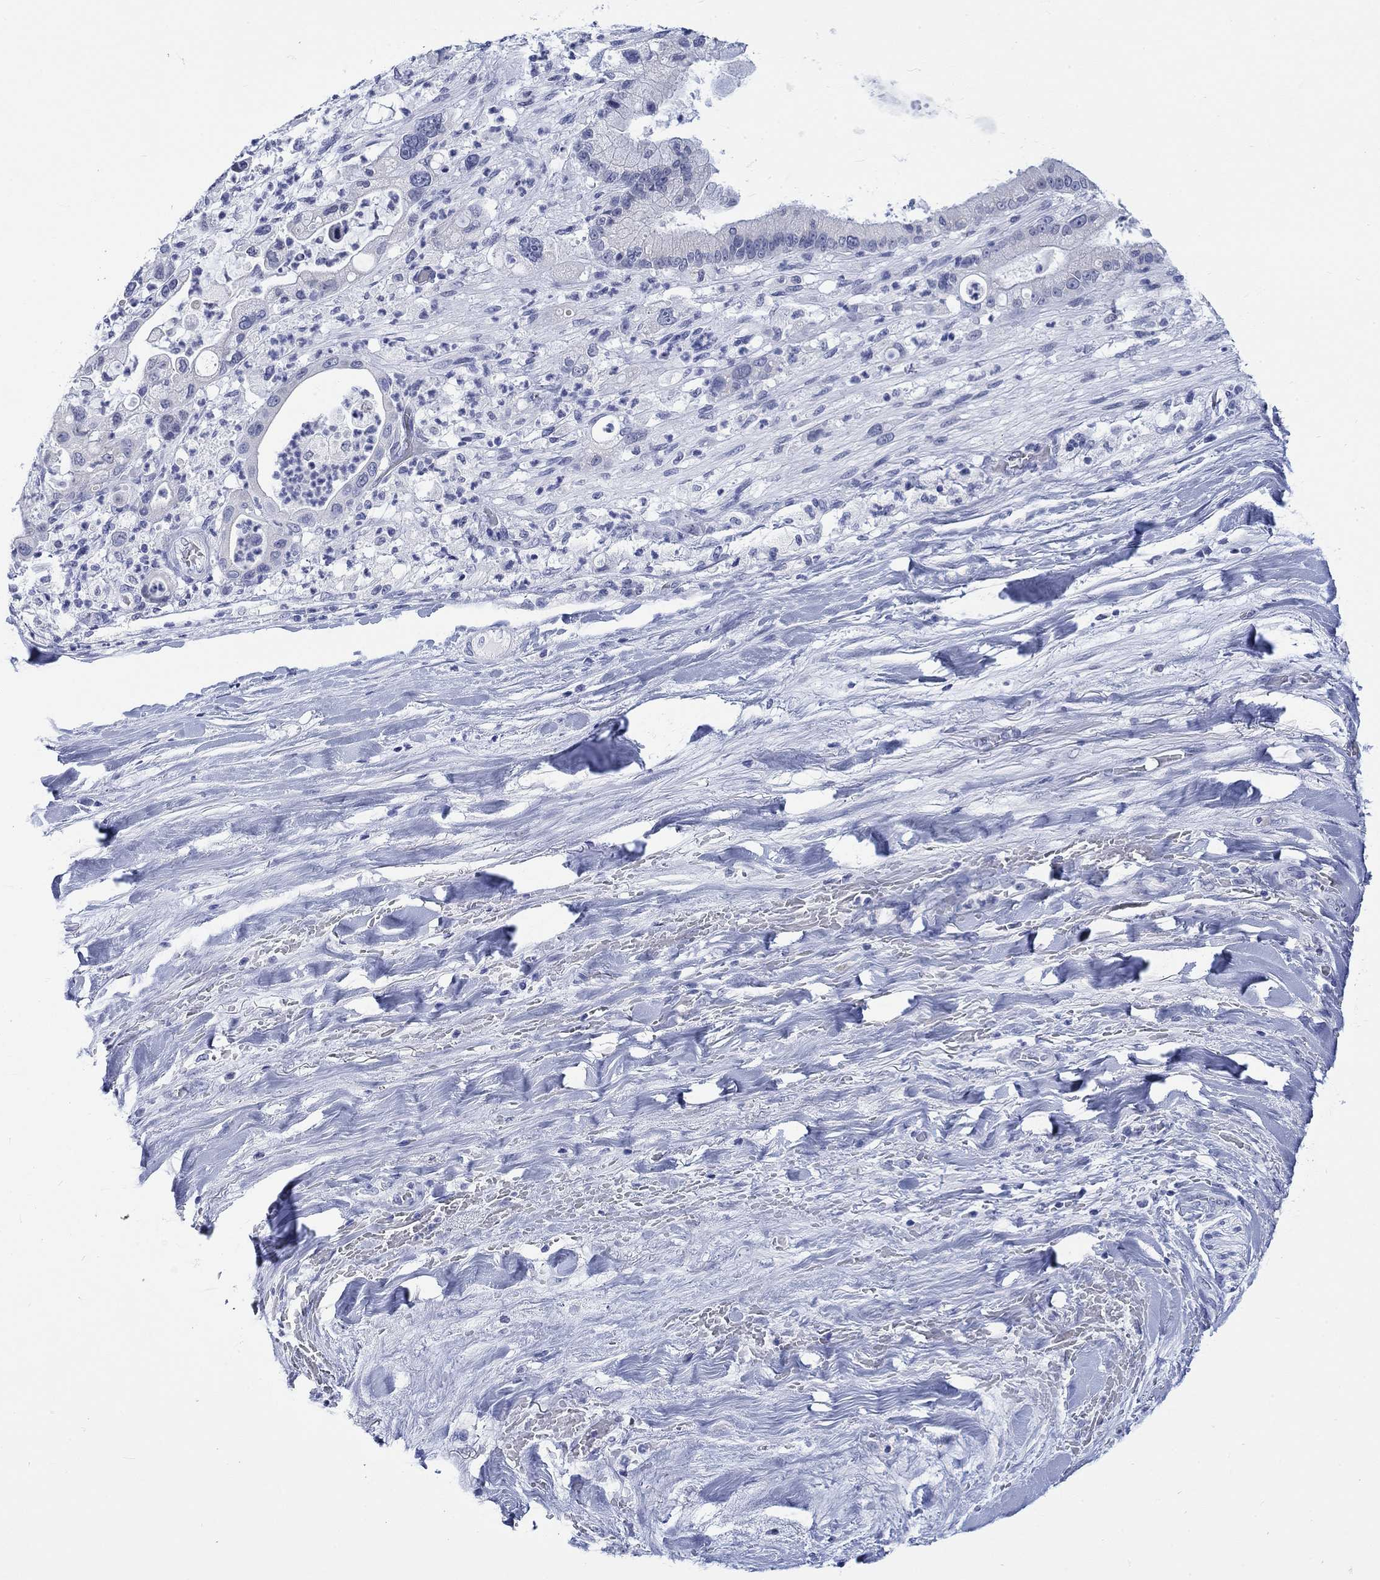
{"staining": {"intensity": "negative", "quantity": "none", "location": "none"}, "tissue": "liver cancer", "cell_type": "Tumor cells", "image_type": "cancer", "snomed": [{"axis": "morphology", "description": "Cholangiocarcinoma"}, {"axis": "topography", "description": "Liver"}], "caption": "Tumor cells show no significant staining in liver cholangiocarcinoma.", "gene": "KRT76", "patient": {"sex": "female", "age": 54}}